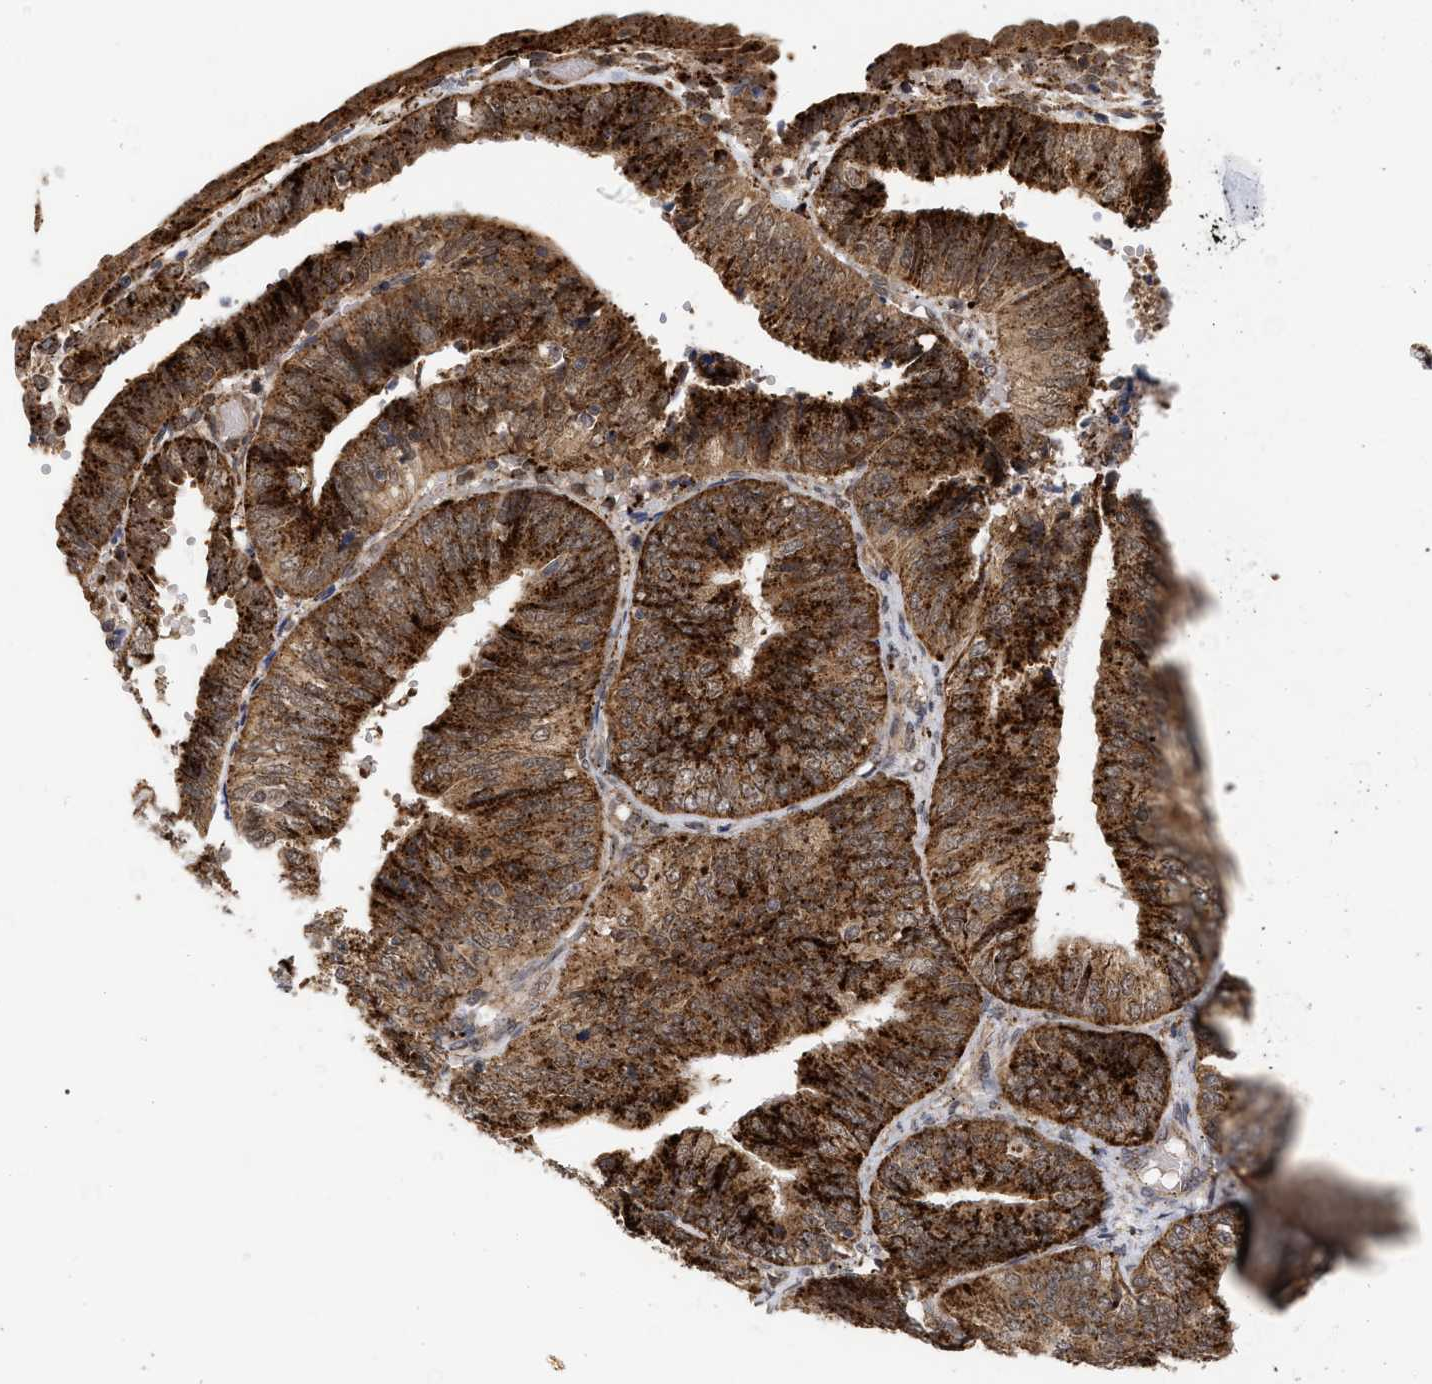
{"staining": {"intensity": "strong", "quantity": ">75%", "location": "cytoplasmic/membranous"}, "tissue": "endometrial cancer", "cell_type": "Tumor cells", "image_type": "cancer", "snomed": [{"axis": "morphology", "description": "Adenocarcinoma, NOS"}, {"axis": "topography", "description": "Endometrium"}], "caption": "Immunohistochemical staining of human endometrial adenocarcinoma reveals strong cytoplasmic/membranous protein expression in about >75% of tumor cells. Using DAB (brown) and hematoxylin (blue) stains, captured at high magnification using brightfield microscopy.", "gene": "UPF1", "patient": {"sex": "female", "age": 58}}